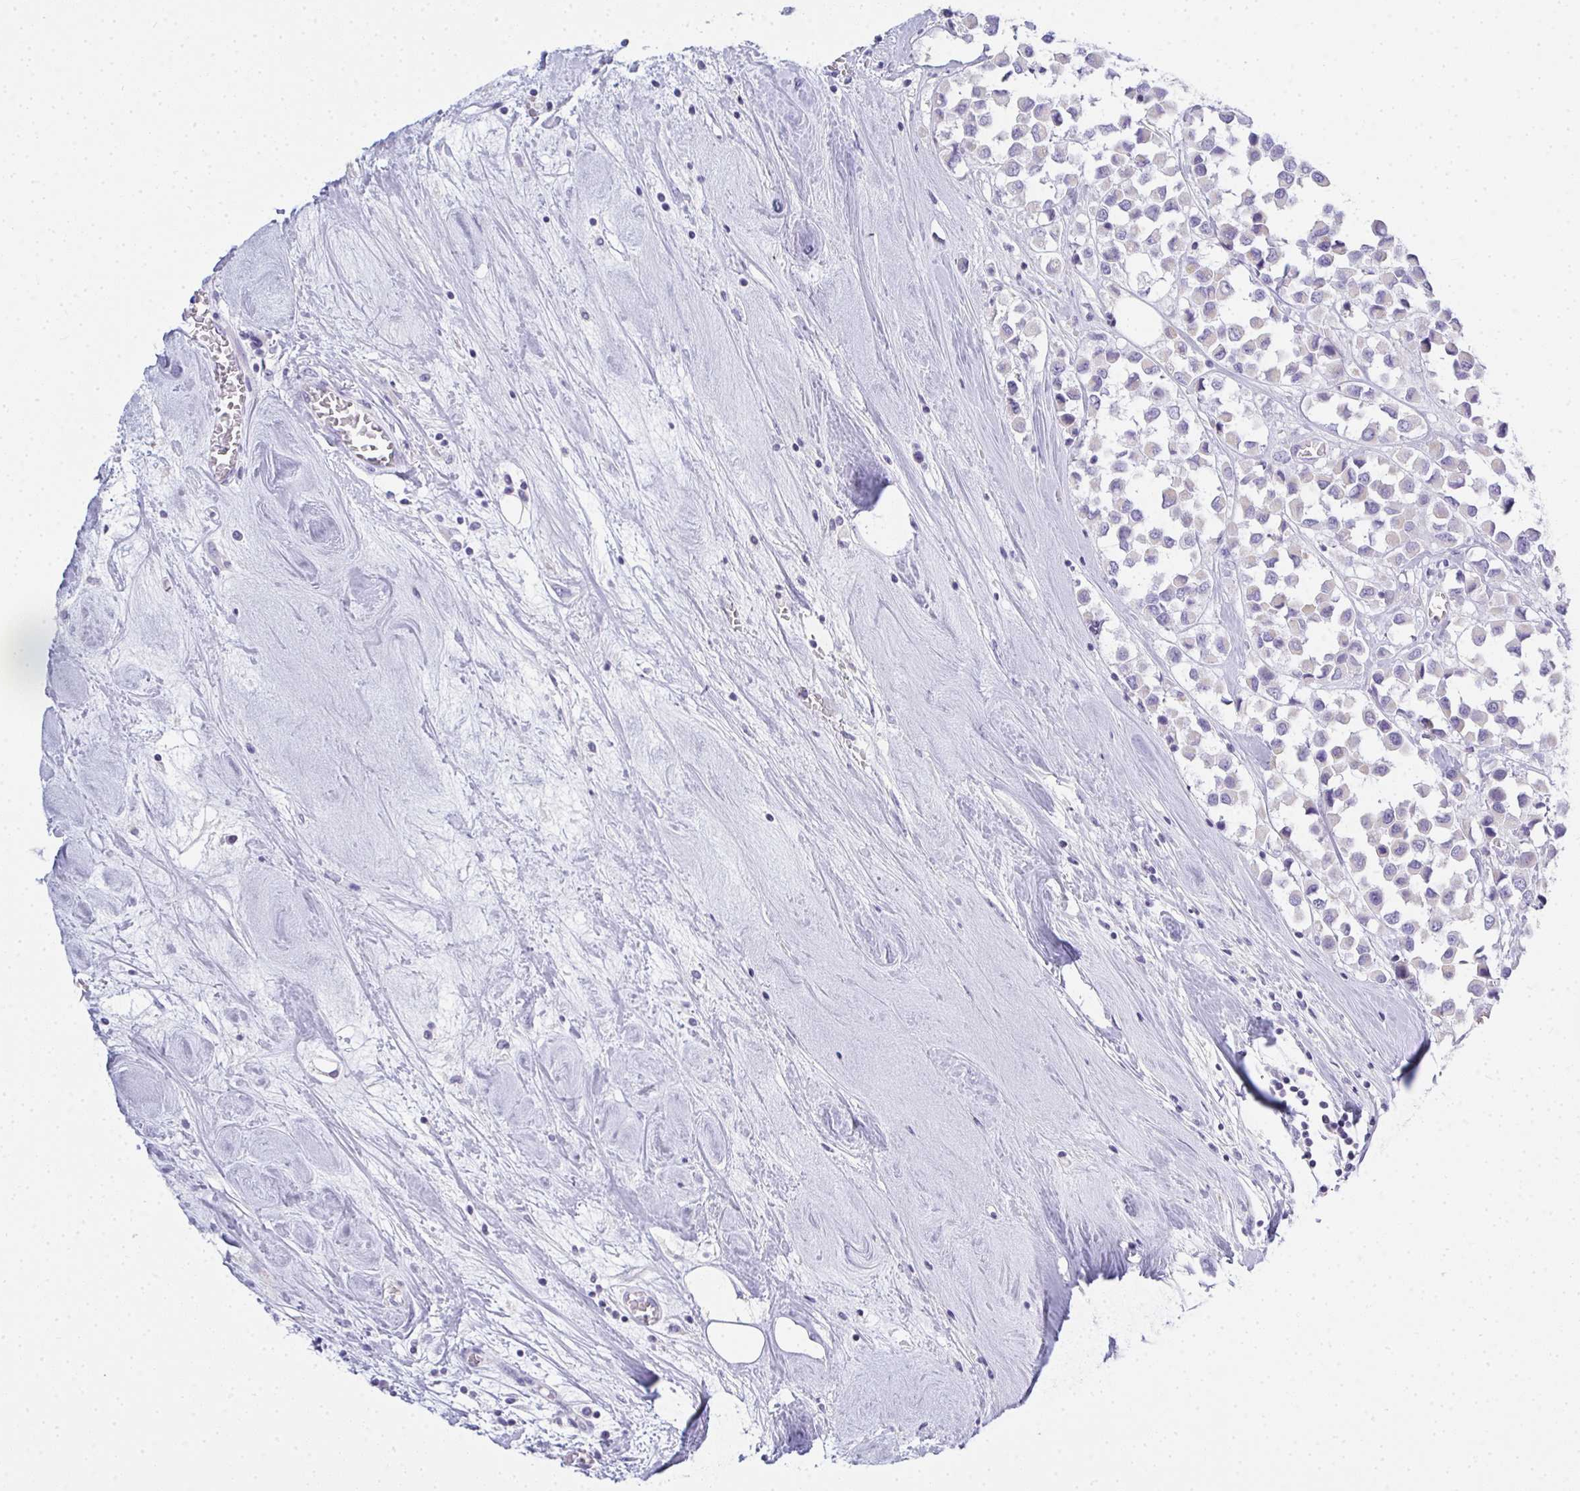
{"staining": {"intensity": "negative", "quantity": "none", "location": "none"}, "tissue": "breast cancer", "cell_type": "Tumor cells", "image_type": "cancer", "snomed": [{"axis": "morphology", "description": "Duct carcinoma"}, {"axis": "topography", "description": "Breast"}], "caption": "Tumor cells are negative for brown protein staining in breast cancer. The staining is performed using DAB (3,3'-diaminobenzidine) brown chromogen with nuclei counter-stained in using hematoxylin.", "gene": "GSDMB", "patient": {"sex": "female", "age": 61}}